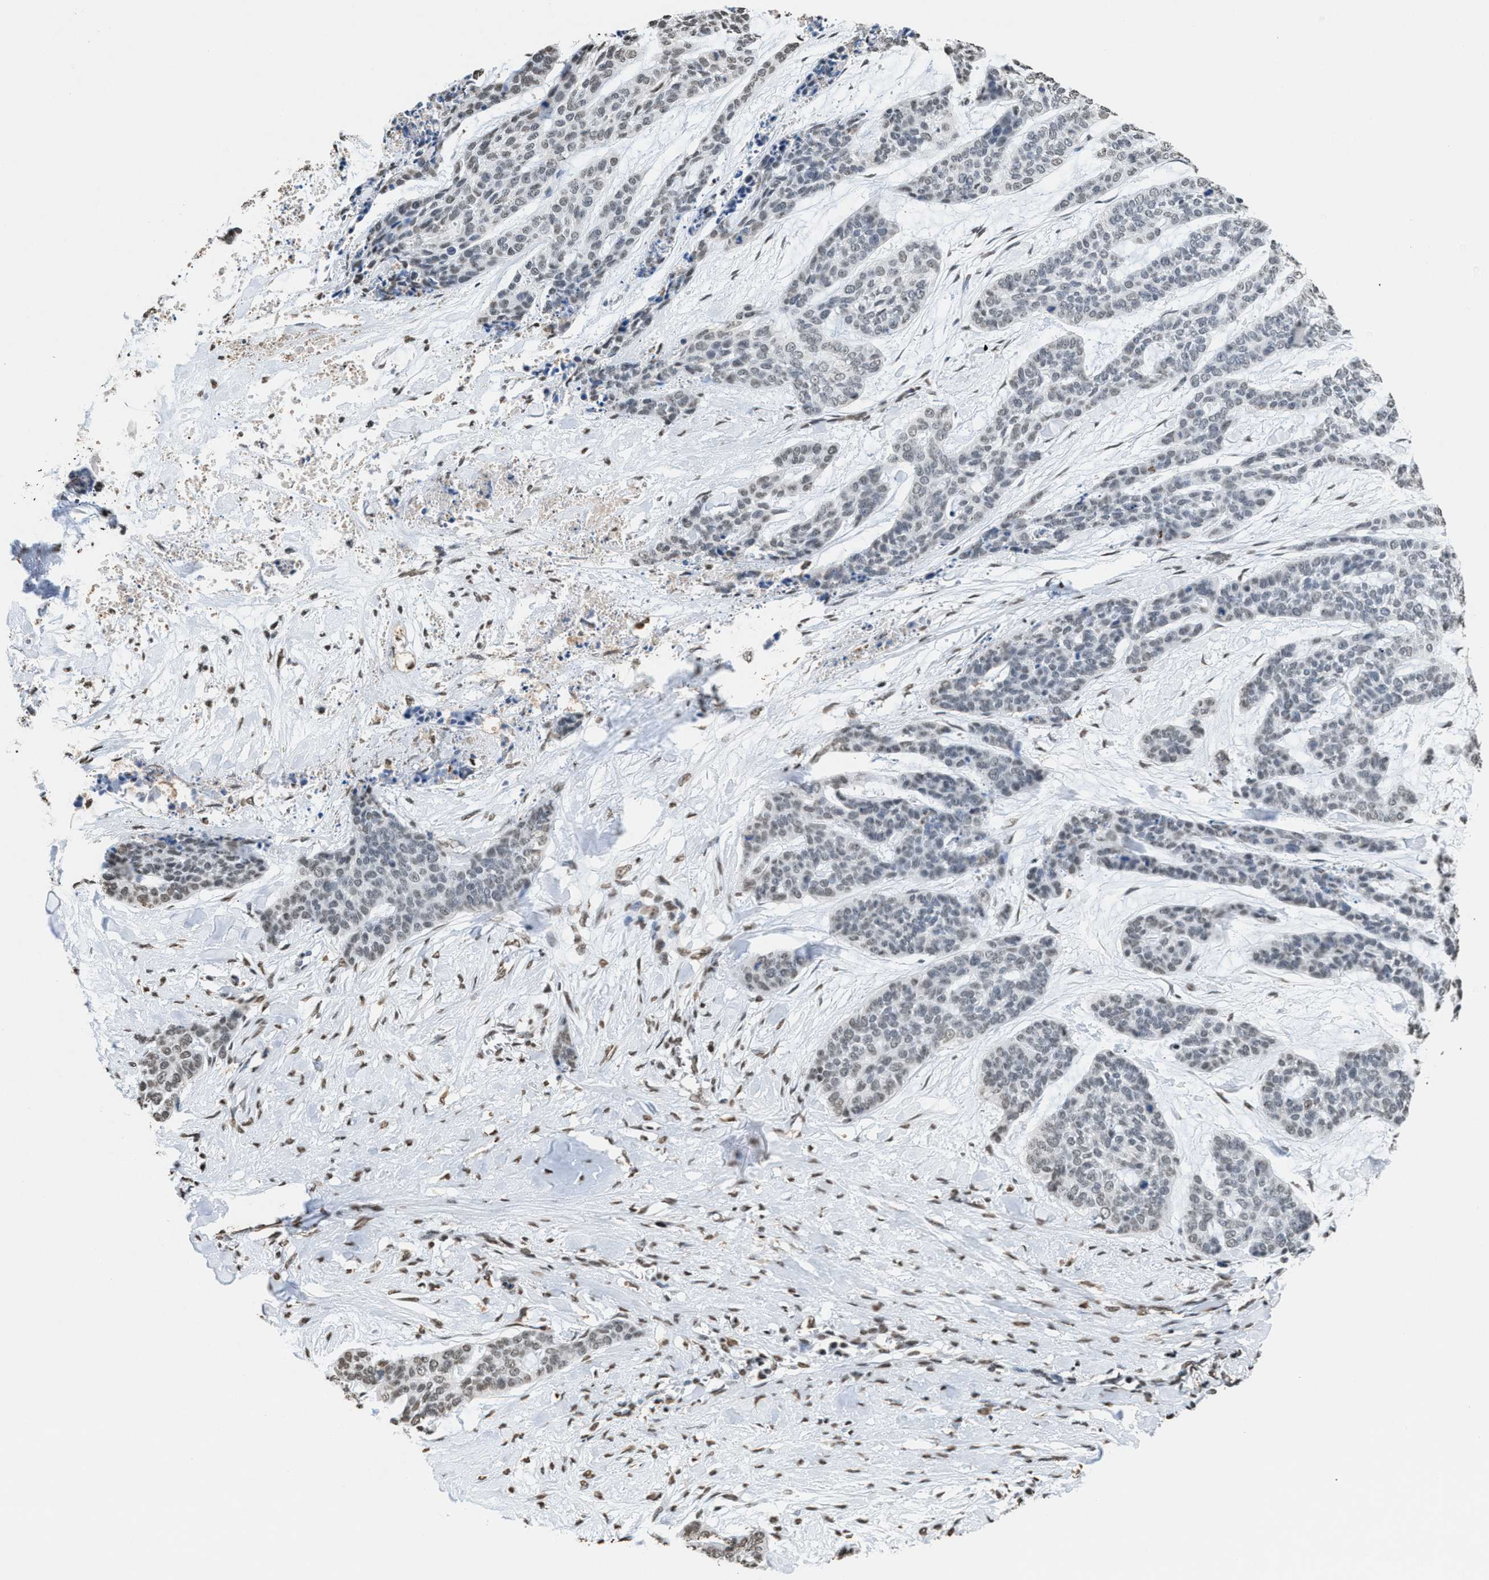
{"staining": {"intensity": "weak", "quantity": "<25%", "location": "nuclear"}, "tissue": "skin cancer", "cell_type": "Tumor cells", "image_type": "cancer", "snomed": [{"axis": "morphology", "description": "Basal cell carcinoma"}, {"axis": "topography", "description": "Skin"}], "caption": "Skin basal cell carcinoma stained for a protein using immunohistochemistry shows no expression tumor cells.", "gene": "NUP88", "patient": {"sex": "female", "age": 64}}